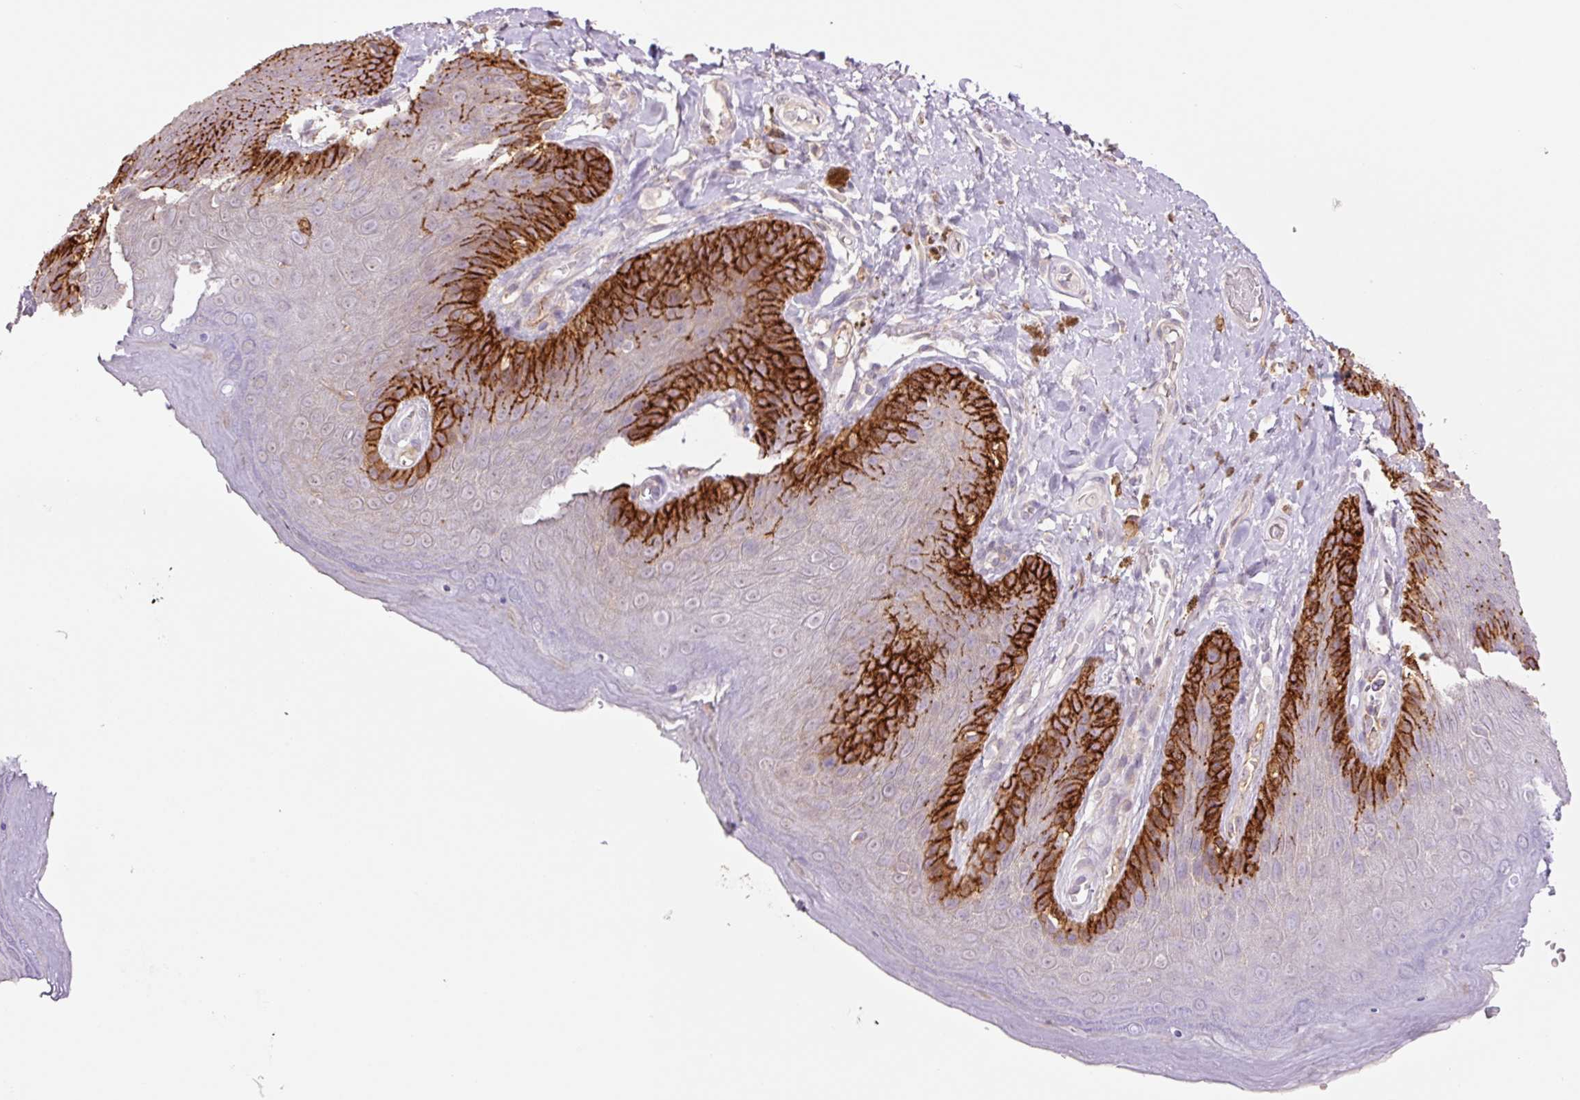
{"staining": {"intensity": "strong", "quantity": "25%-75%", "location": "cytoplasmic/membranous"}, "tissue": "skin", "cell_type": "Epidermal cells", "image_type": "normal", "snomed": [{"axis": "morphology", "description": "Normal tissue, NOS"}, {"axis": "topography", "description": "Anal"}, {"axis": "topography", "description": "Peripheral nerve tissue"}], "caption": "Unremarkable skin demonstrates strong cytoplasmic/membranous expression in about 25%-75% of epidermal cells (Stains: DAB (3,3'-diaminobenzidine) in brown, nuclei in blue, Microscopy: brightfield microscopy at high magnification)..", "gene": "SLC1A4", "patient": {"sex": "male", "age": 53}}